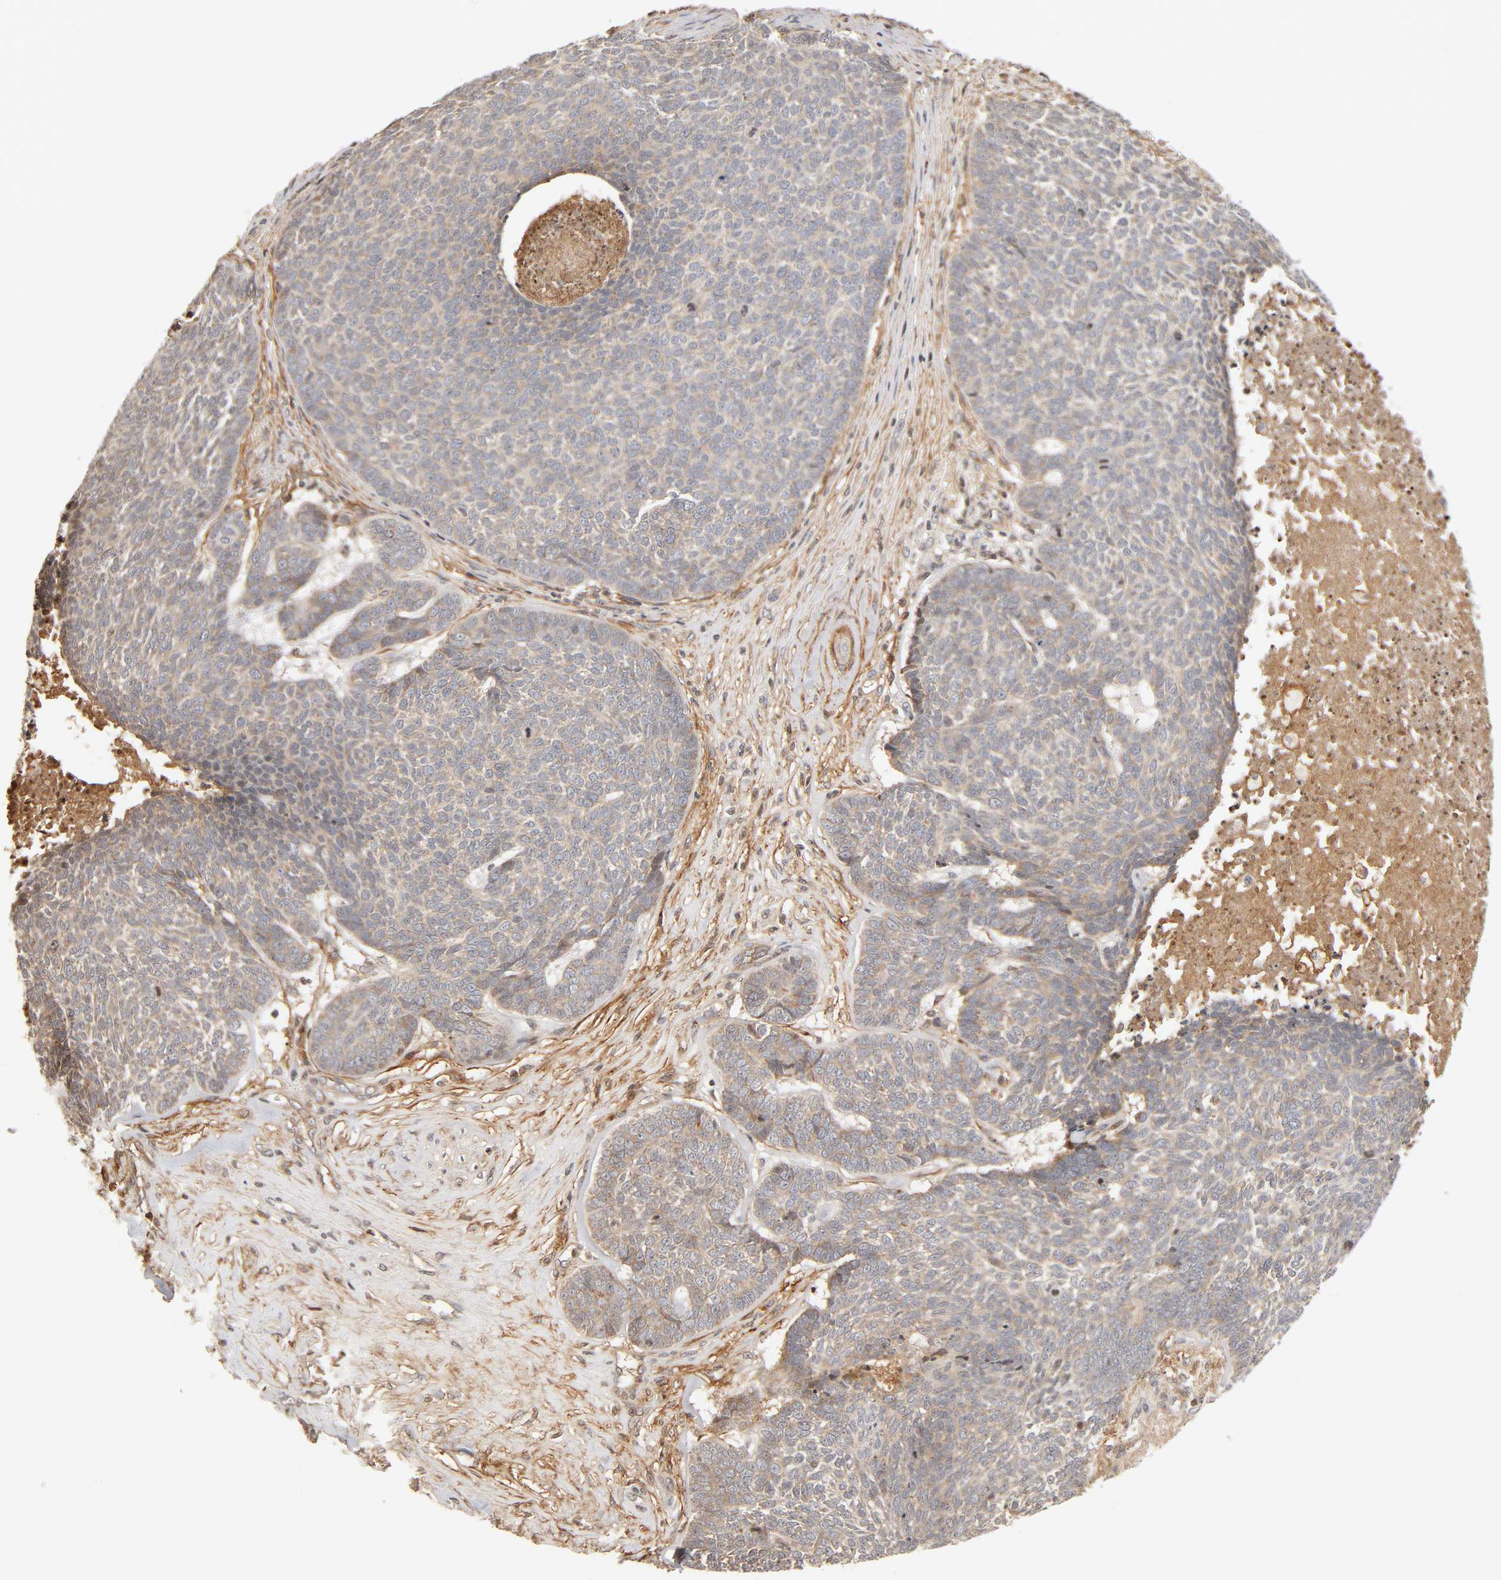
{"staining": {"intensity": "weak", "quantity": ">75%", "location": "cytoplasmic/membranous"}, "tissue": "skin cancer", "cell_type": "Tumor cells", "image_type": "cancer", "snomed": [{"axis": "morphology", "description": "Basal cell carcinoma"}, {"axis": "topography", "description": "Skin"}], "caption": "Immunohistochemical staining of human basal cell carcinoma (skin) displays low levels of weak cytoplasmic/membranous positivity in approximately >75% of tumor cells.", "gene": "ITGAV", "patient": {"sex": "male", "age": 84}}